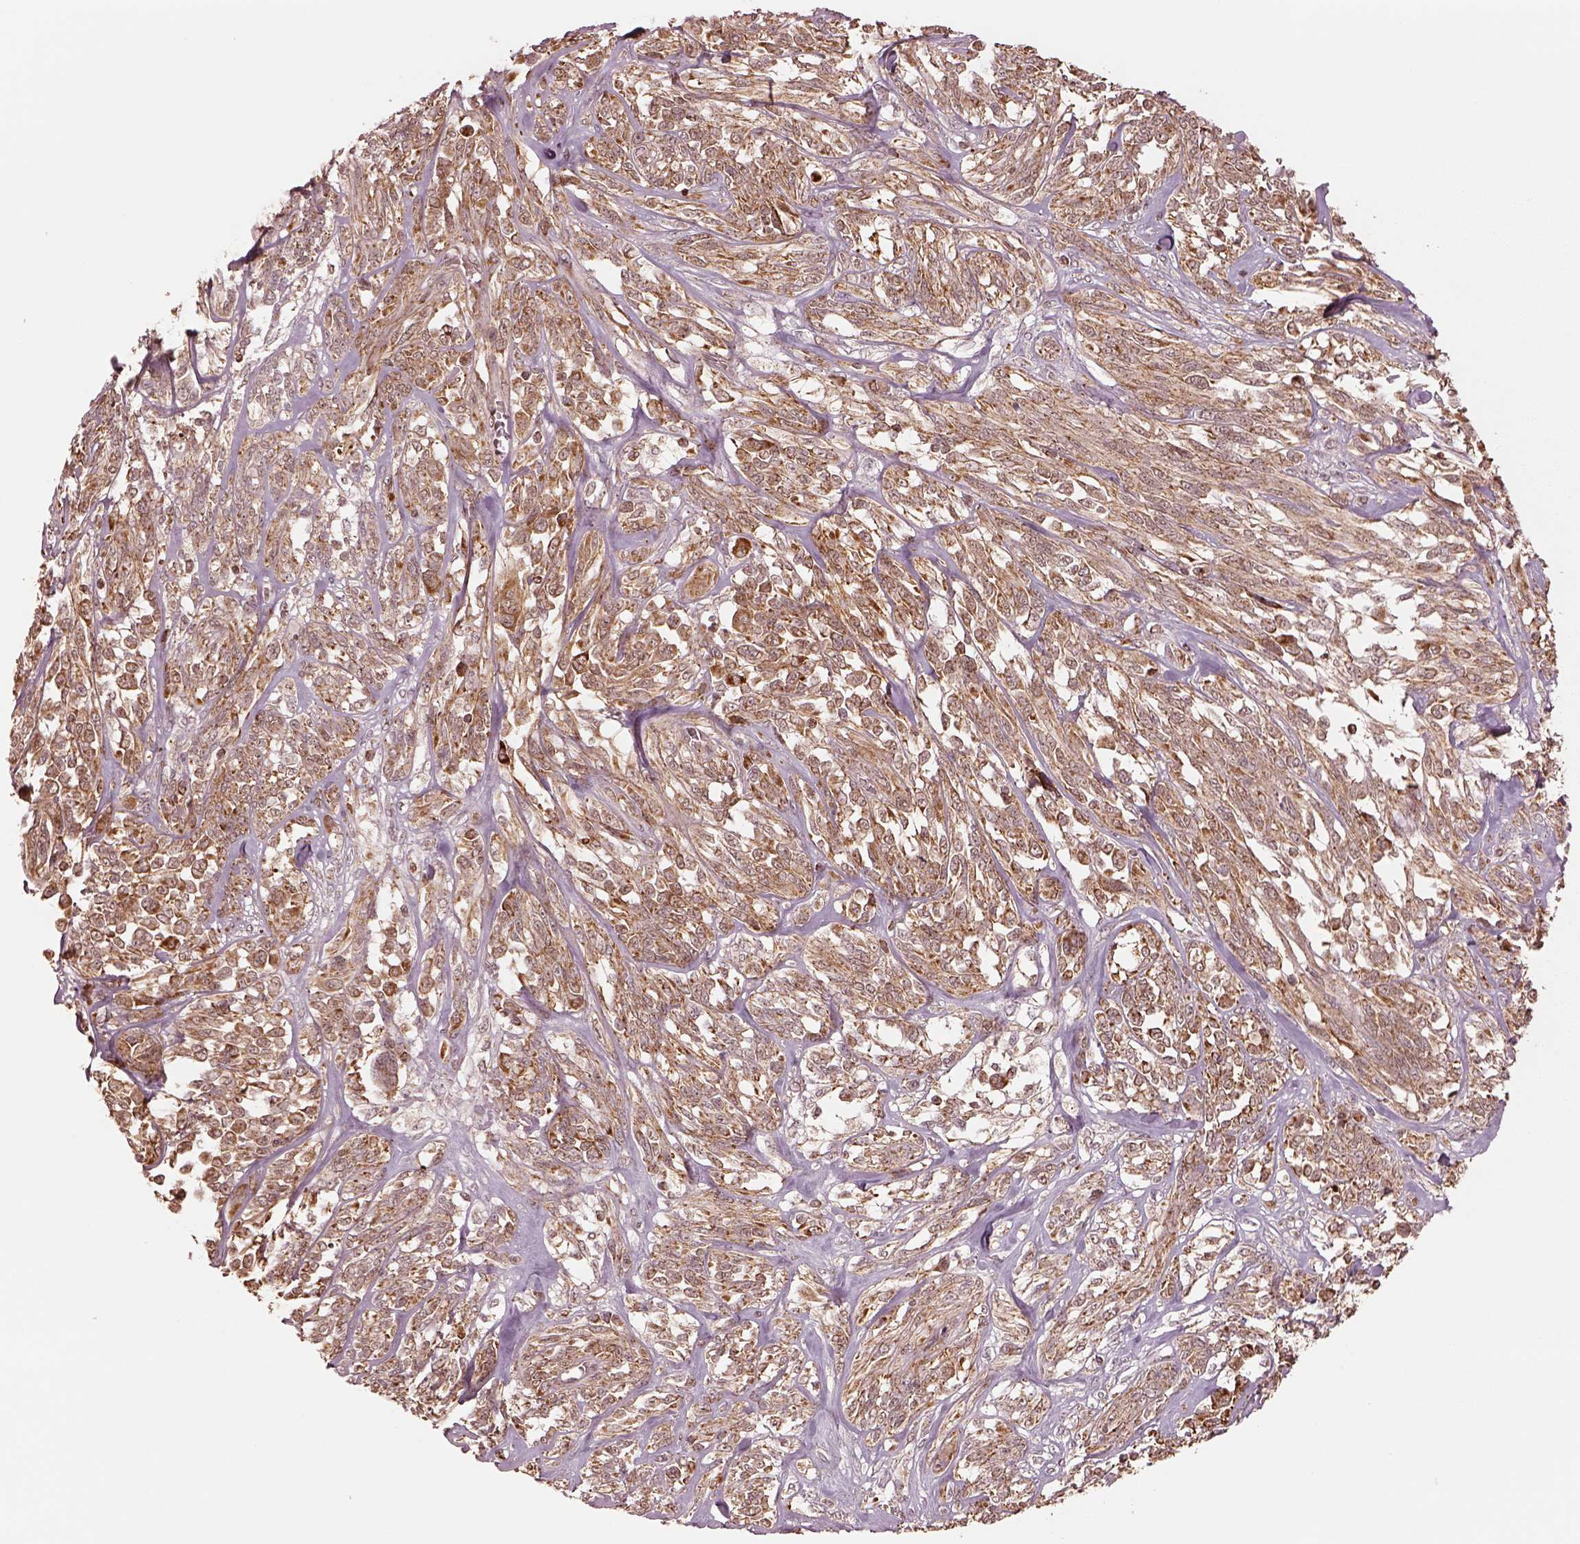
{"staining": {"intensity": "moderate", "quantity": ">75%", "location": "cytoplasmic/membranous"}, "tissue": "melanoma", "cell_type": "Tumor cells", "image_type": "cancer", "snomed": [{"axis": "morphology", "description": "Malignant melanoma, NOS"}, {"axis": "topography", "description": "Skin"}], "caption": "Immunohistochemical staining of human malignant melanoma displays medium levels of moderate cytoplasmic/membranous staining in approximately >75% of tumor cells.", "gene": "SEL1L3", "patient": {"sex": "female", "age": 91}}